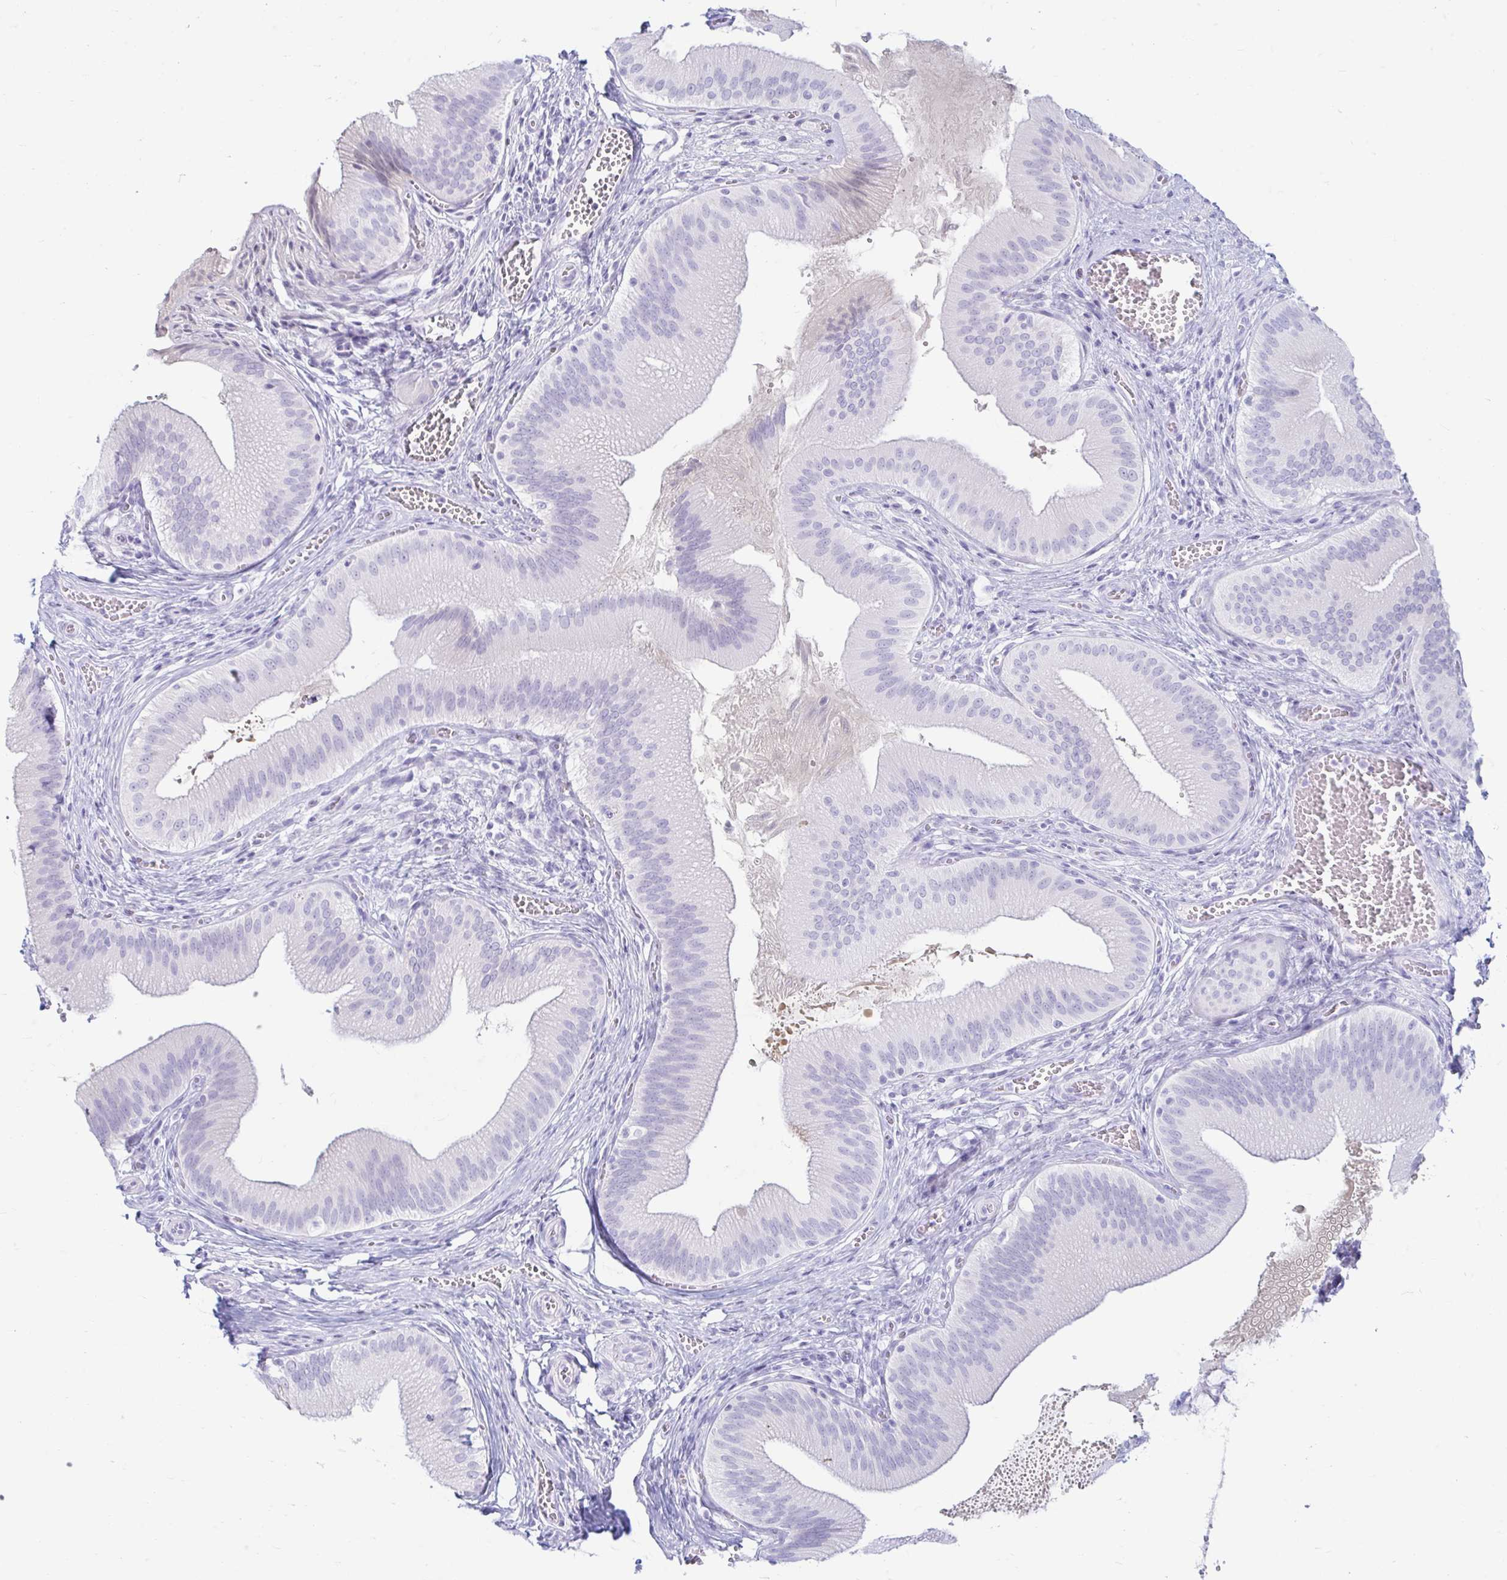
{"staining": {"intensity": "negative", "quantity": "none", "location": "none"}, "tissue": "gallbladder", "cell_type": "Glandular cells", "image_type": "normal", "snomed": [{"axis": "morphology", "description": "Normal tissue, NOS"}, {"axis": "topography", "description": "Gallbladder"}], "caption": "This photomicrograph is of unremarkable gallbladder stained with IHC to label a protein in brown with the nuclei are counter-stained blue. There is no positivity in glandular cells. (Immunohistochemistry, brightfield microscopy, high magnification).", "gene": "ERICH6", "patient": {"sex": "male", "age": 17}}